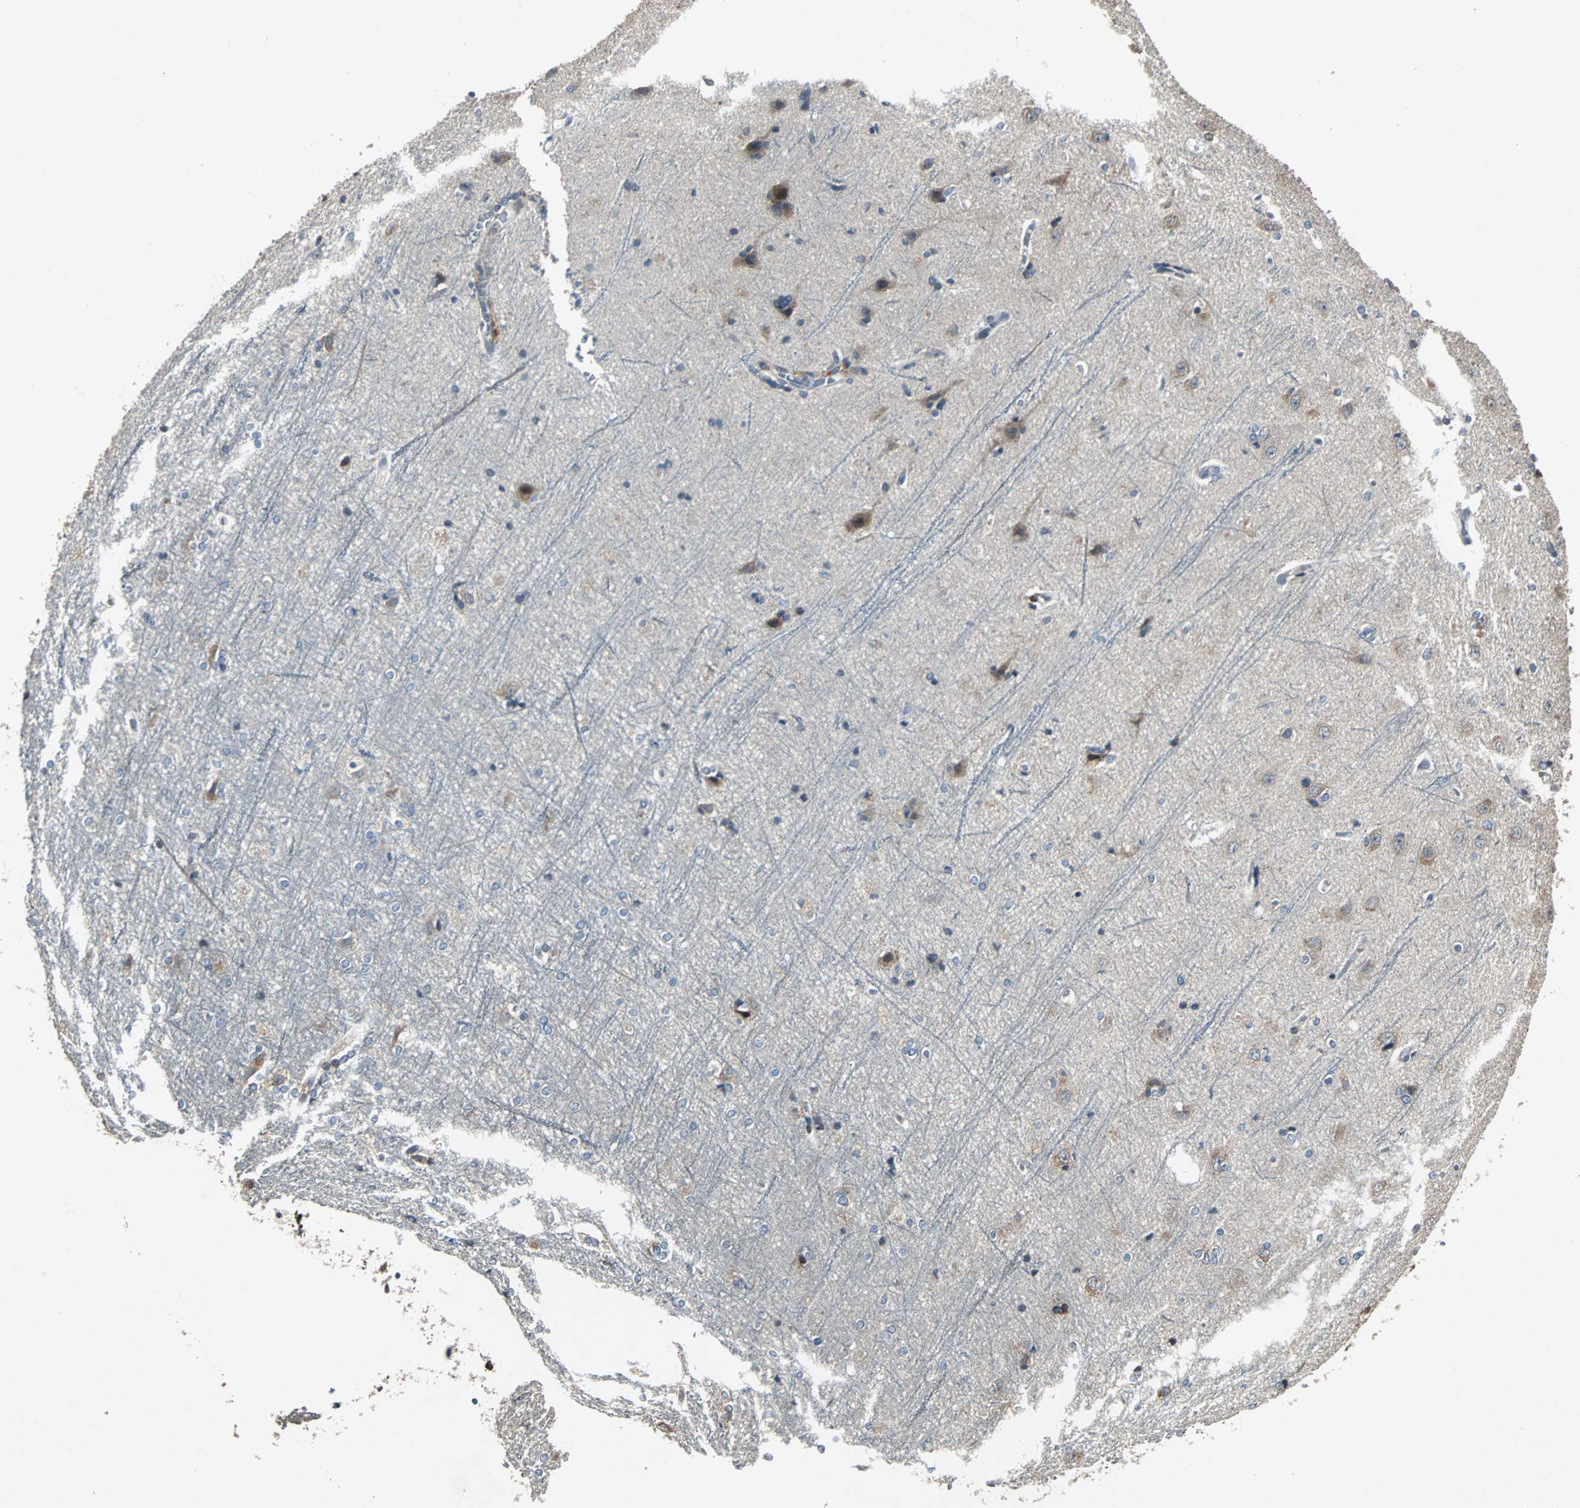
{"staining": {"intensity": "negative", "quantity": "none", "location": "none"}, "tissue": "cerebral cortex", "cell_type": "Endothelial cells", "image_type": "normal", "snomed": [{"axis": "morphology", "description": "Normal tissue, NOS"}, {"axis": "topography", "description": "Cerebral cortex"}], "caption": "Immunohistochemistry micrograph of unremarkable human cerebral cortex stained for a protein (brown), which demonstrates no positivity in endothelial cells. The staining was performed using DAB to visualize the protein expression in brown, while the nuclei were stained in blue with hematoxylin (Magnification: 20x).", "gene": "CHP1", "patient": {"sex": "female", "age": 54}}